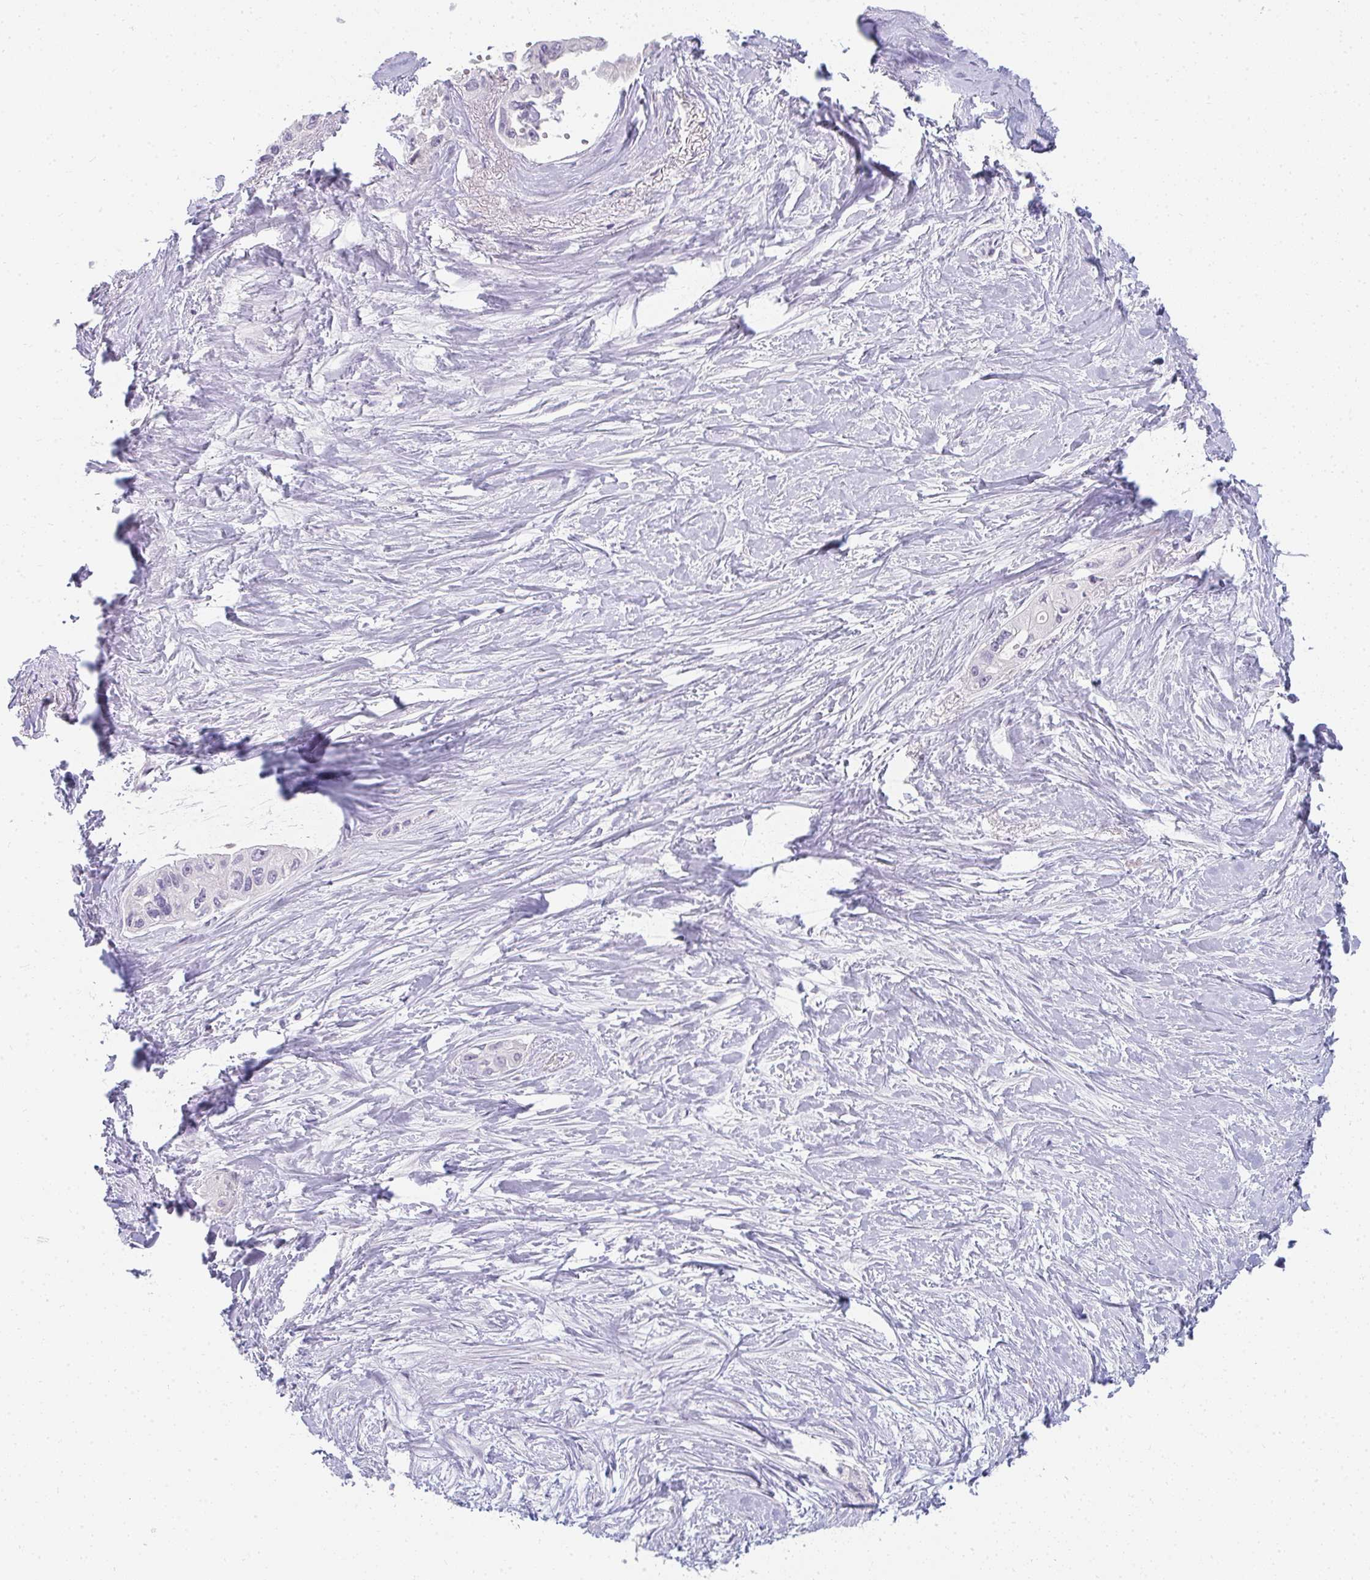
{"staining": {"intensity": "negative", "quantity": "none", "location": "none"}, "tissue": "pancreatic cancer", "cell_type": "Tumor cells", "image_type": "cancer", "snomed": [{"axis": "morphology", "description": "Adenocarcinoma, NOS"}, {"axis": "topography", "description": "Pancreas"}], "caption": "Micrograph shows no protein positivity in tumor cells of pancreatic cancer (adenocarcinoma) tissue.", "gene": "PPP1R3G", "patient": {"sex": "female", "age": 50}}